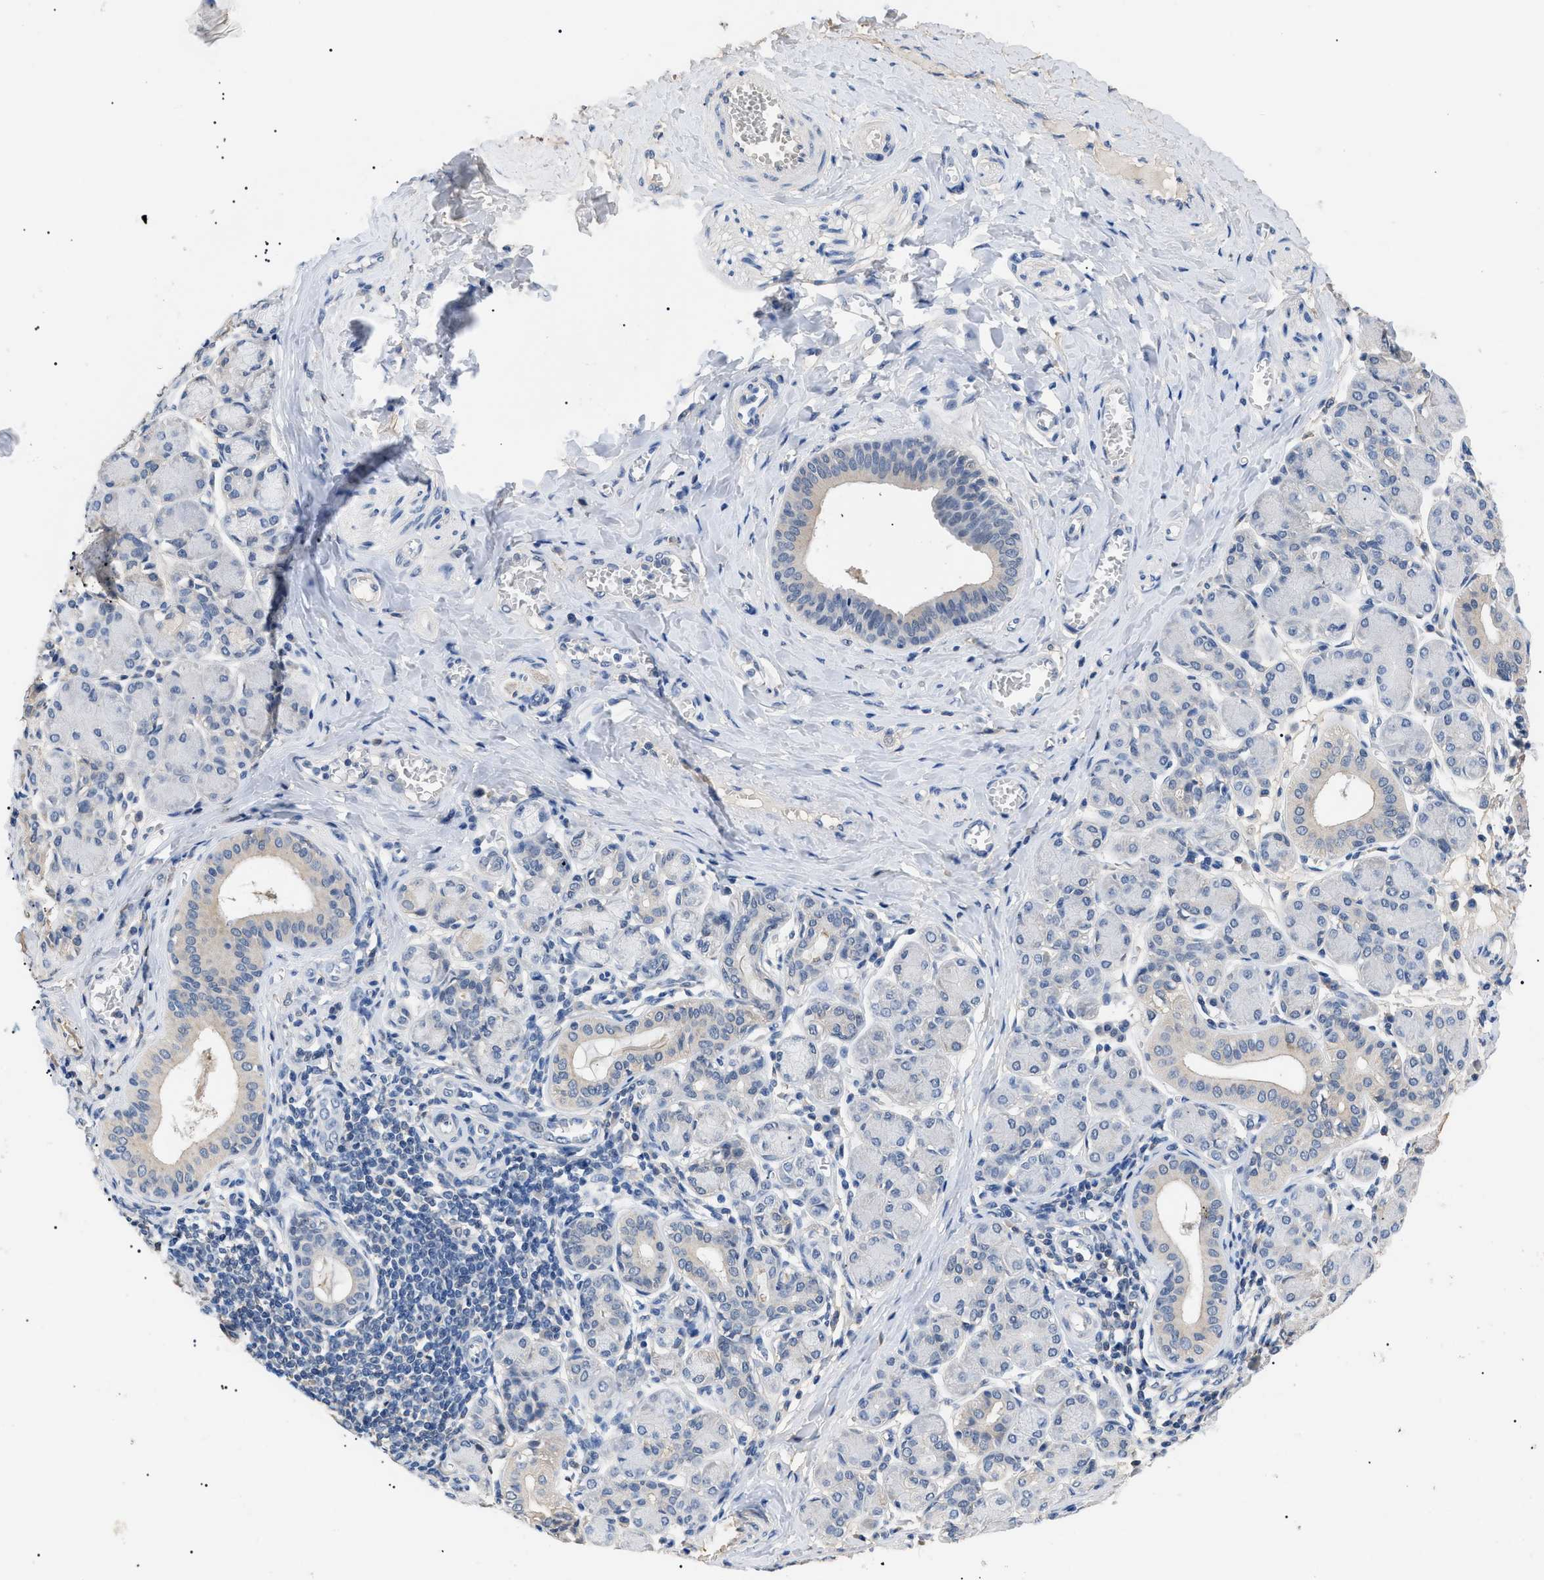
{"staining": {"intensity": "weak", "quantity": "<25%", "location": "cytoplasmic/membranous"}, "tissue": "salivary gland", "cell_type": "Glandular cells", "image_type": "normal", "snomed": [{"axis": "morphology", "description": "Normal tissue, NOS"}, {"axis": "morphology", "description": "Inflammation, NOS"}, {"axis": "topography", "description": "Lymph node"}, {"axis": "topography", "description": "Salivary gland"}], "caption": "Histopathology image shows no protein staining in glandular cells of normal salivary gland. (IHC, brightfield microscopy, high magnification).", "gene": "PRRT2", "patient": {"sex": "male", "age": 3}}